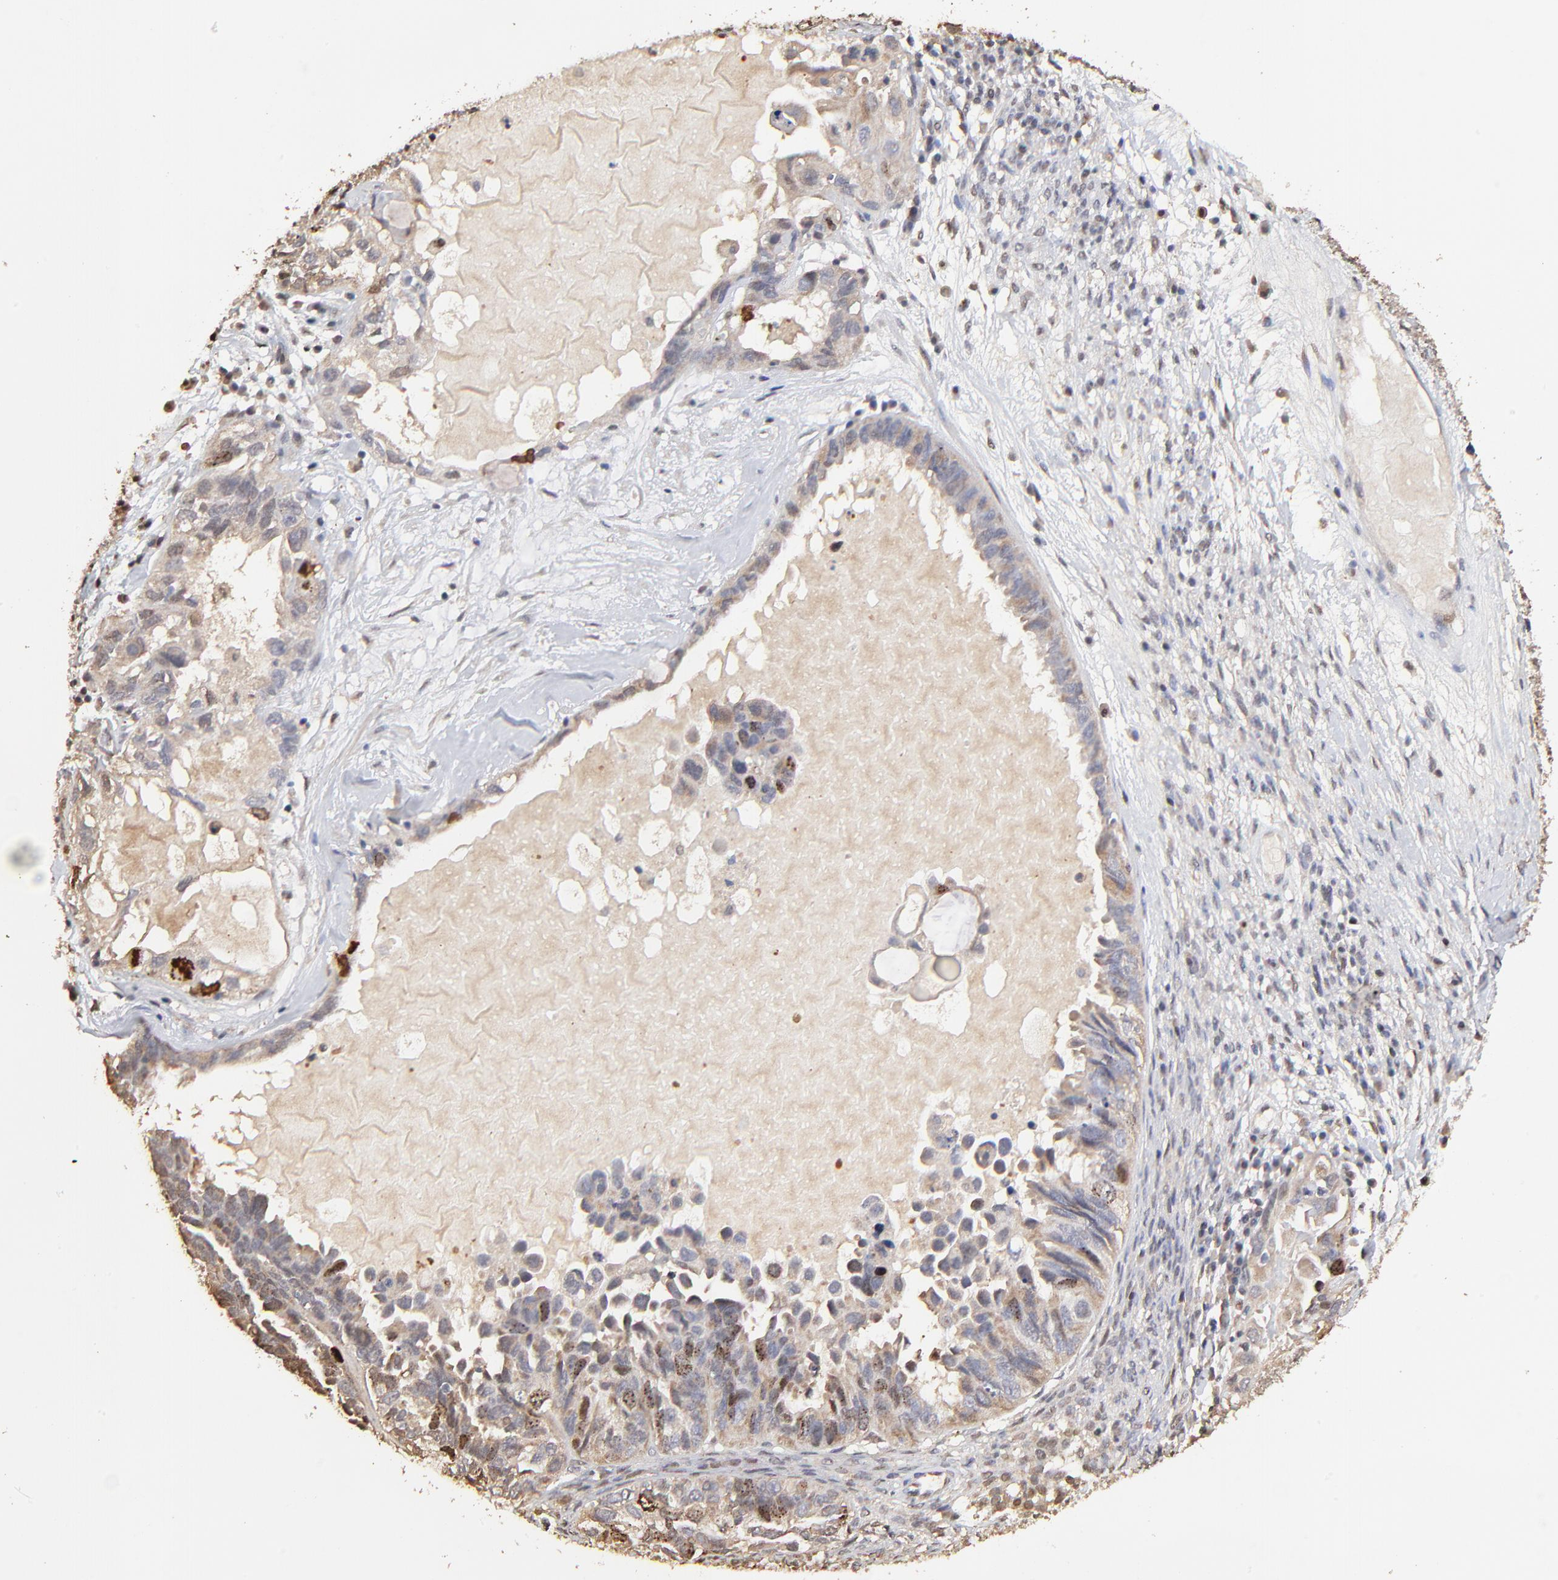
{"staining": {"intensity": "moderate", "quantity": "25%-75%", "location": "nuclear"}, "tissue": "ovarian cancer", "cell_type": "Tumor cells", "image_type": "cancer", "snomed": [{"axis": "morphology", "description": "Cystadenocarcinoma, serous, NOS"}, {"axis": "topography", "description": "Ovary"}], "caption": "High-magnification brightfield microscopy of ovarian cancer stained with DAB (3,3'-diaminobenzidine) (brown) and counterstained with hematoxylin (blue). tumor cells exhibit moderate nuclear expression is present in about25%-75% of cells.", "gene": "BIRC5", "patient": {"sex": "female", "age": 82}}